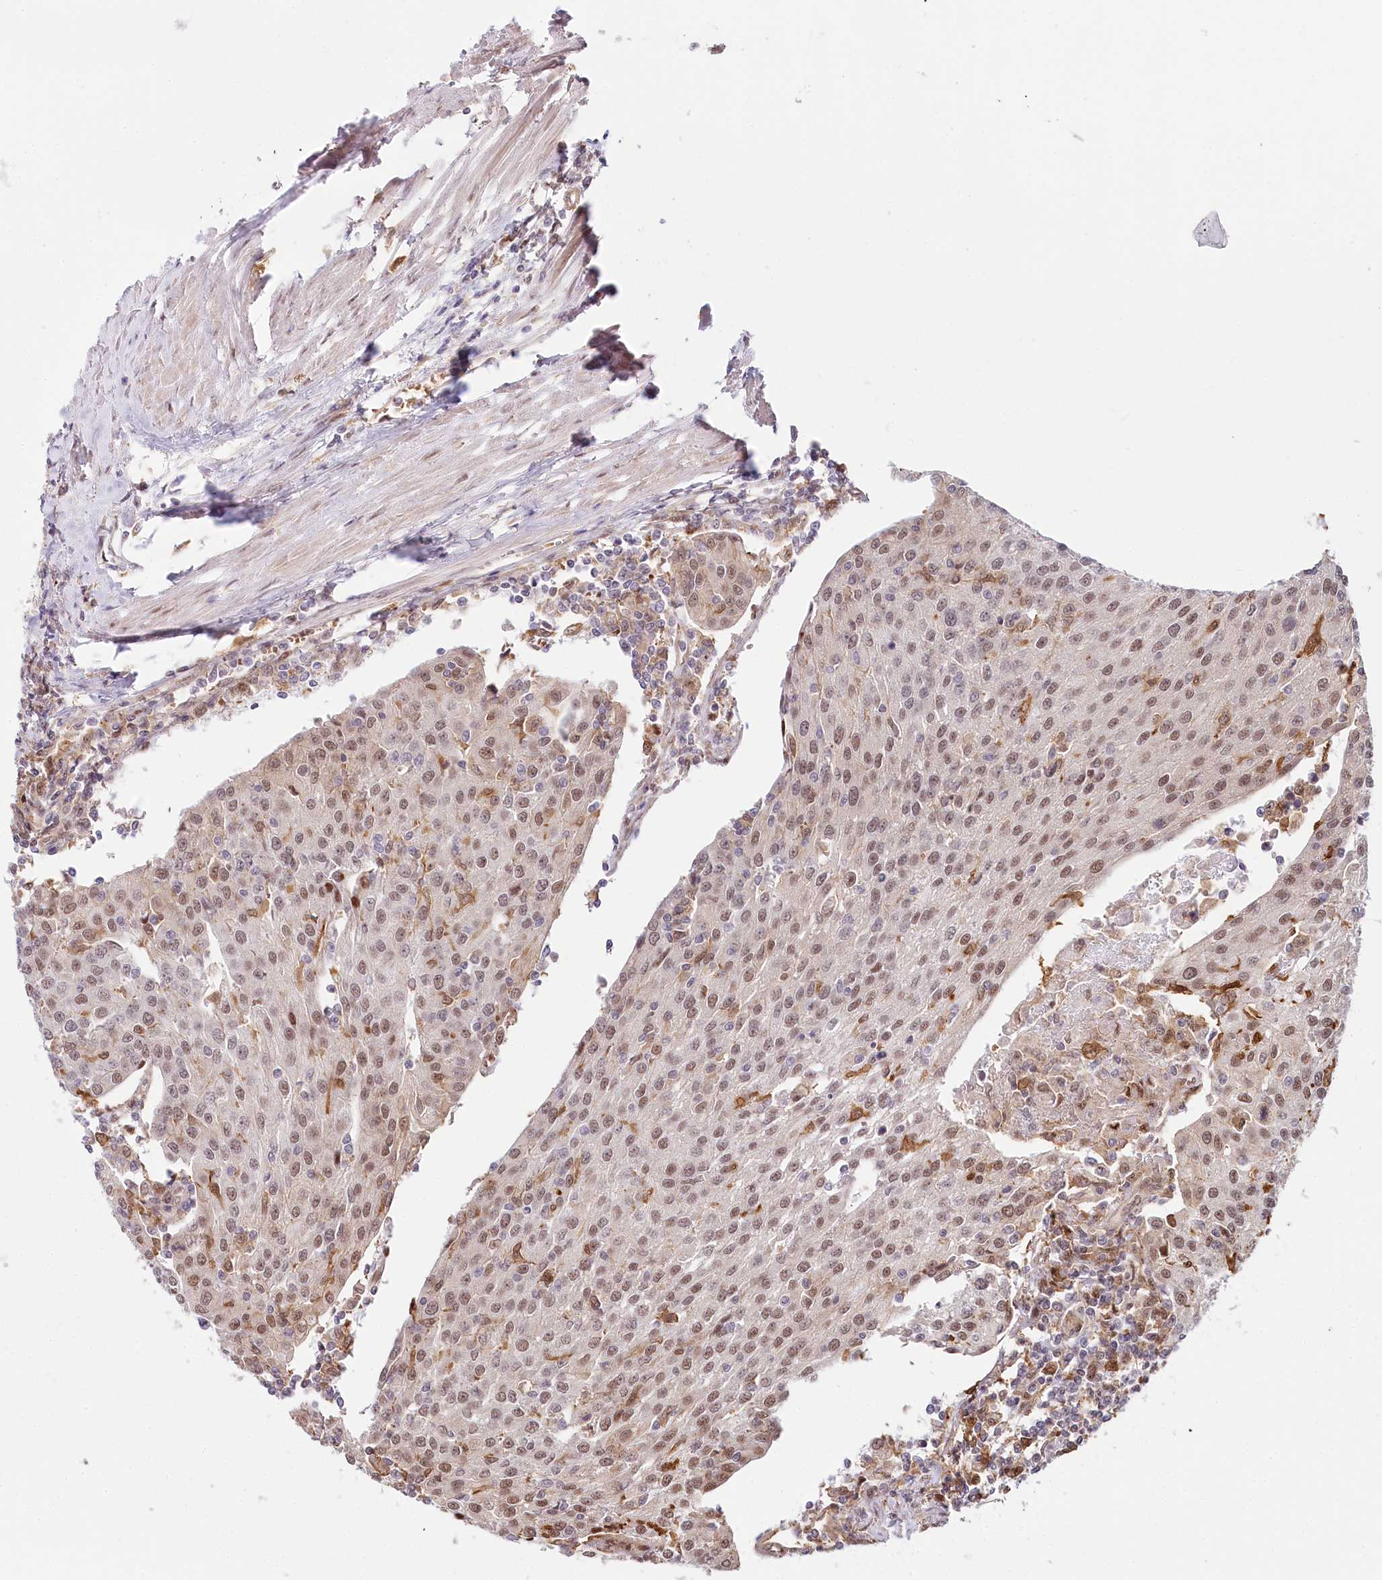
{"staining": {"intensity": "moderate", "quantity": "25%-75%", "location": "nuclear"}, "tissue": "urothelial cancer", "cell_type": "Tumor cells", "image_type": "cancer", "snomed": [{"axis": "morphology", "description": "Urothelial carcinoma, High grade"}, {"axis": "topography", "description": "Urinary bladder"}], "caption": "Urothelial cancer stained for a protein exhibits moderate nuclear positivity in tumor cells. (DAB (3,3'-diaminobenzidine) IHC, brown staining for protein, blue staining for nuclei).", "gene": "TUBGCP2", "patient": {"sex": "female", "age": 85}}